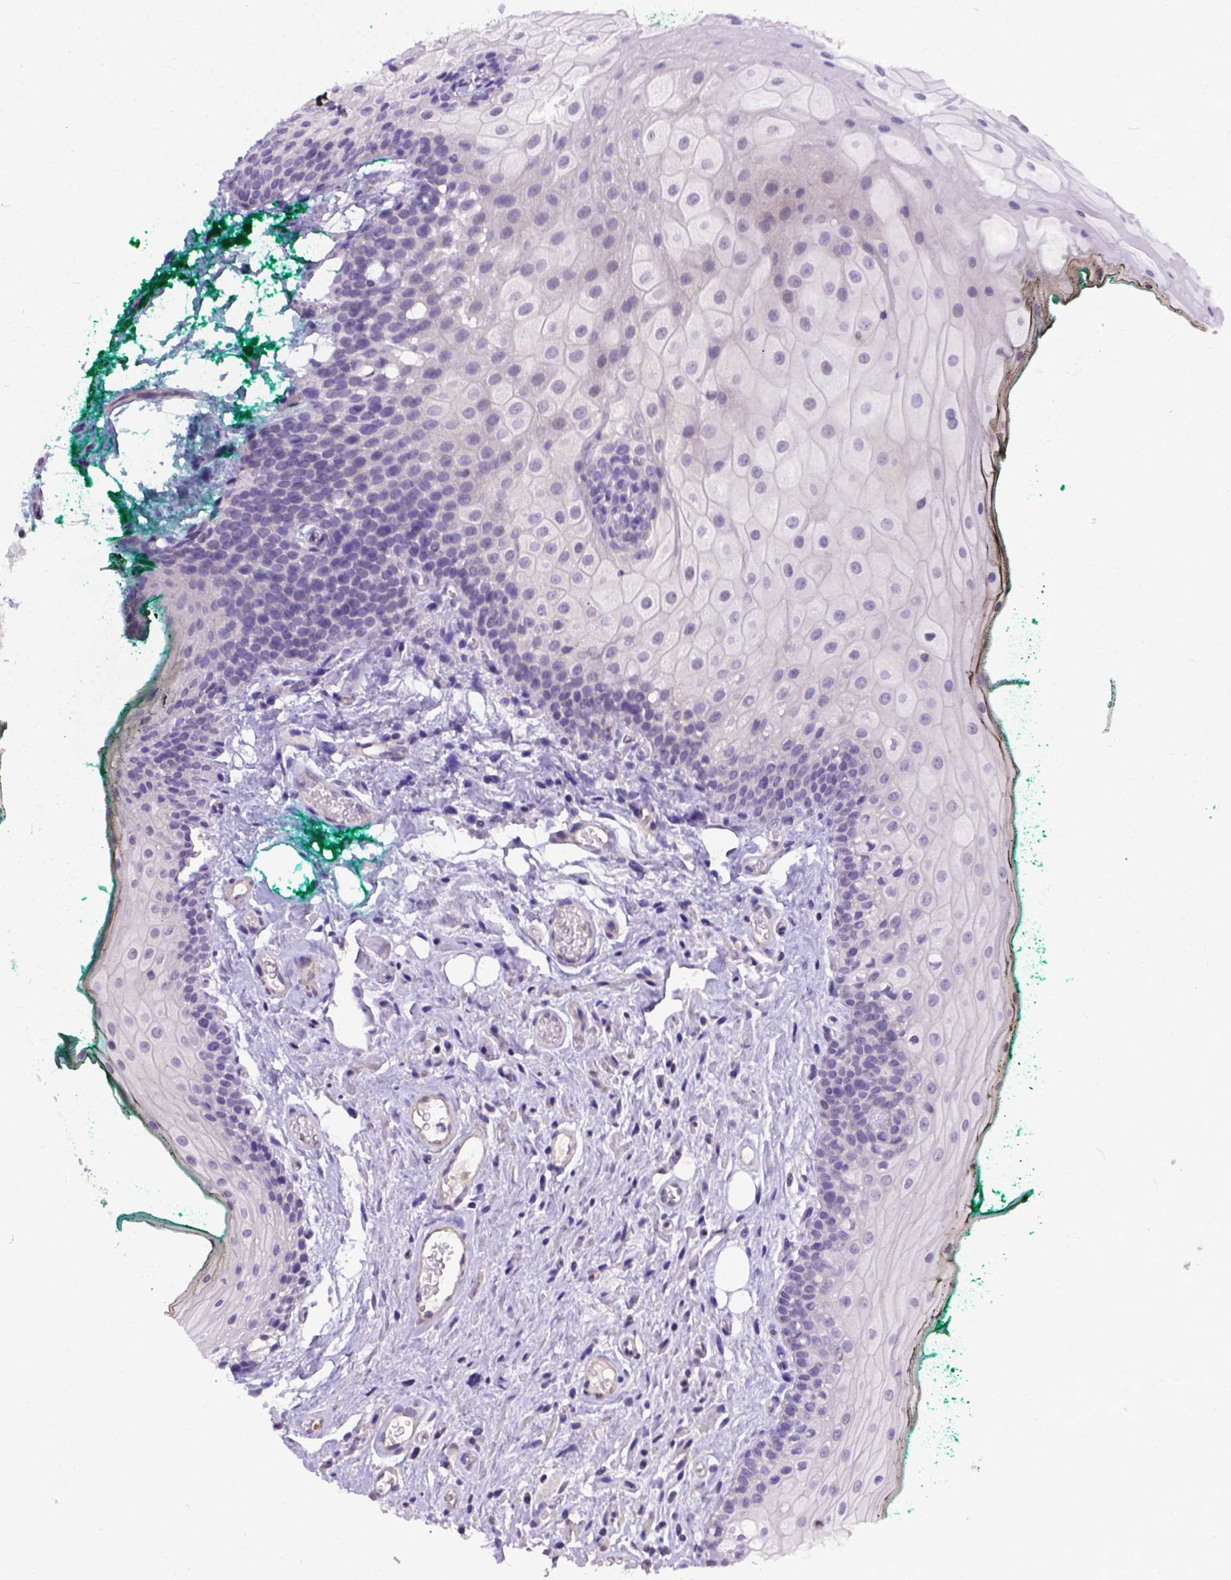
{"staining": {"intensity": "negative", "quantity": "none", "location": "none"}, "tissue": "oral mucosa", "cell_type": "Squamous epithelial cells", "image_type": "normal", "snomed": [{"axis": "morphology", "description": "Normal tissue, NOS"}, {"axis": "topography", "description": "Oral tissue"}], "caption": "This is a histopathology image of immunohistochemistry staining of unremarkable oral mucosa, which shows no positivity in squamous epithelial cells.", "gene": "DLEC1", "patient": {"sex": "female", "age": 68}}